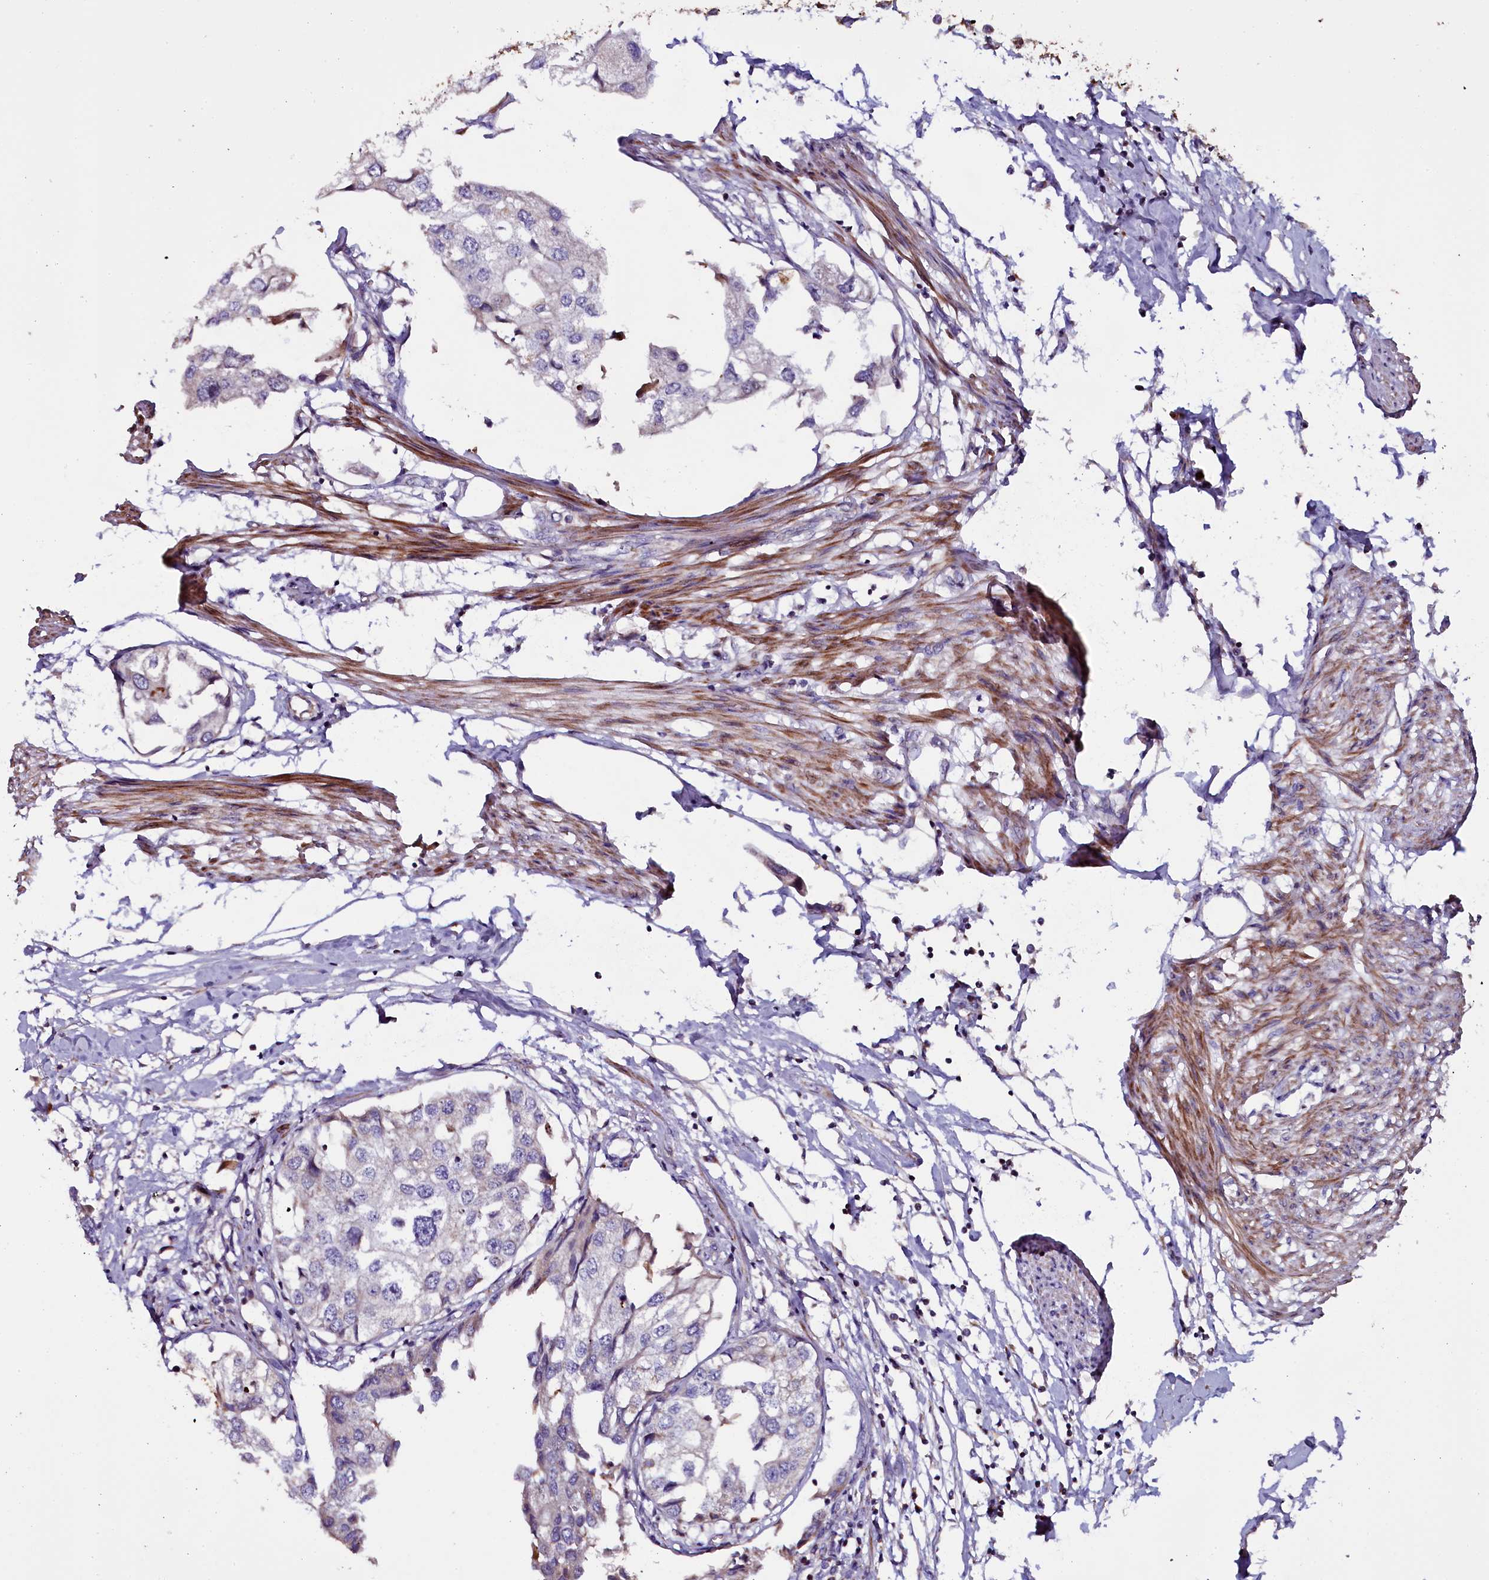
{"staining": {"intensity": "negative", "quantity": "none", "location": "none"}, "tissue": "urothelial cancer", "cell_type": "Tumor cells", "image_type": "cancer", "snomed": [{"axis": "morphology", "description": "Urothelial carcinoma, High grade"}, {"axis": "topography", "description": "Urinary bladder"}], "caption": "Immunohistochemistry (IHC) photomicrograph of urothelial cancer stained for a protein (brown), which shows no positivity in tumor cells.", "gene": "NAA80", "patient": {"sex": "male", "age": 64}}